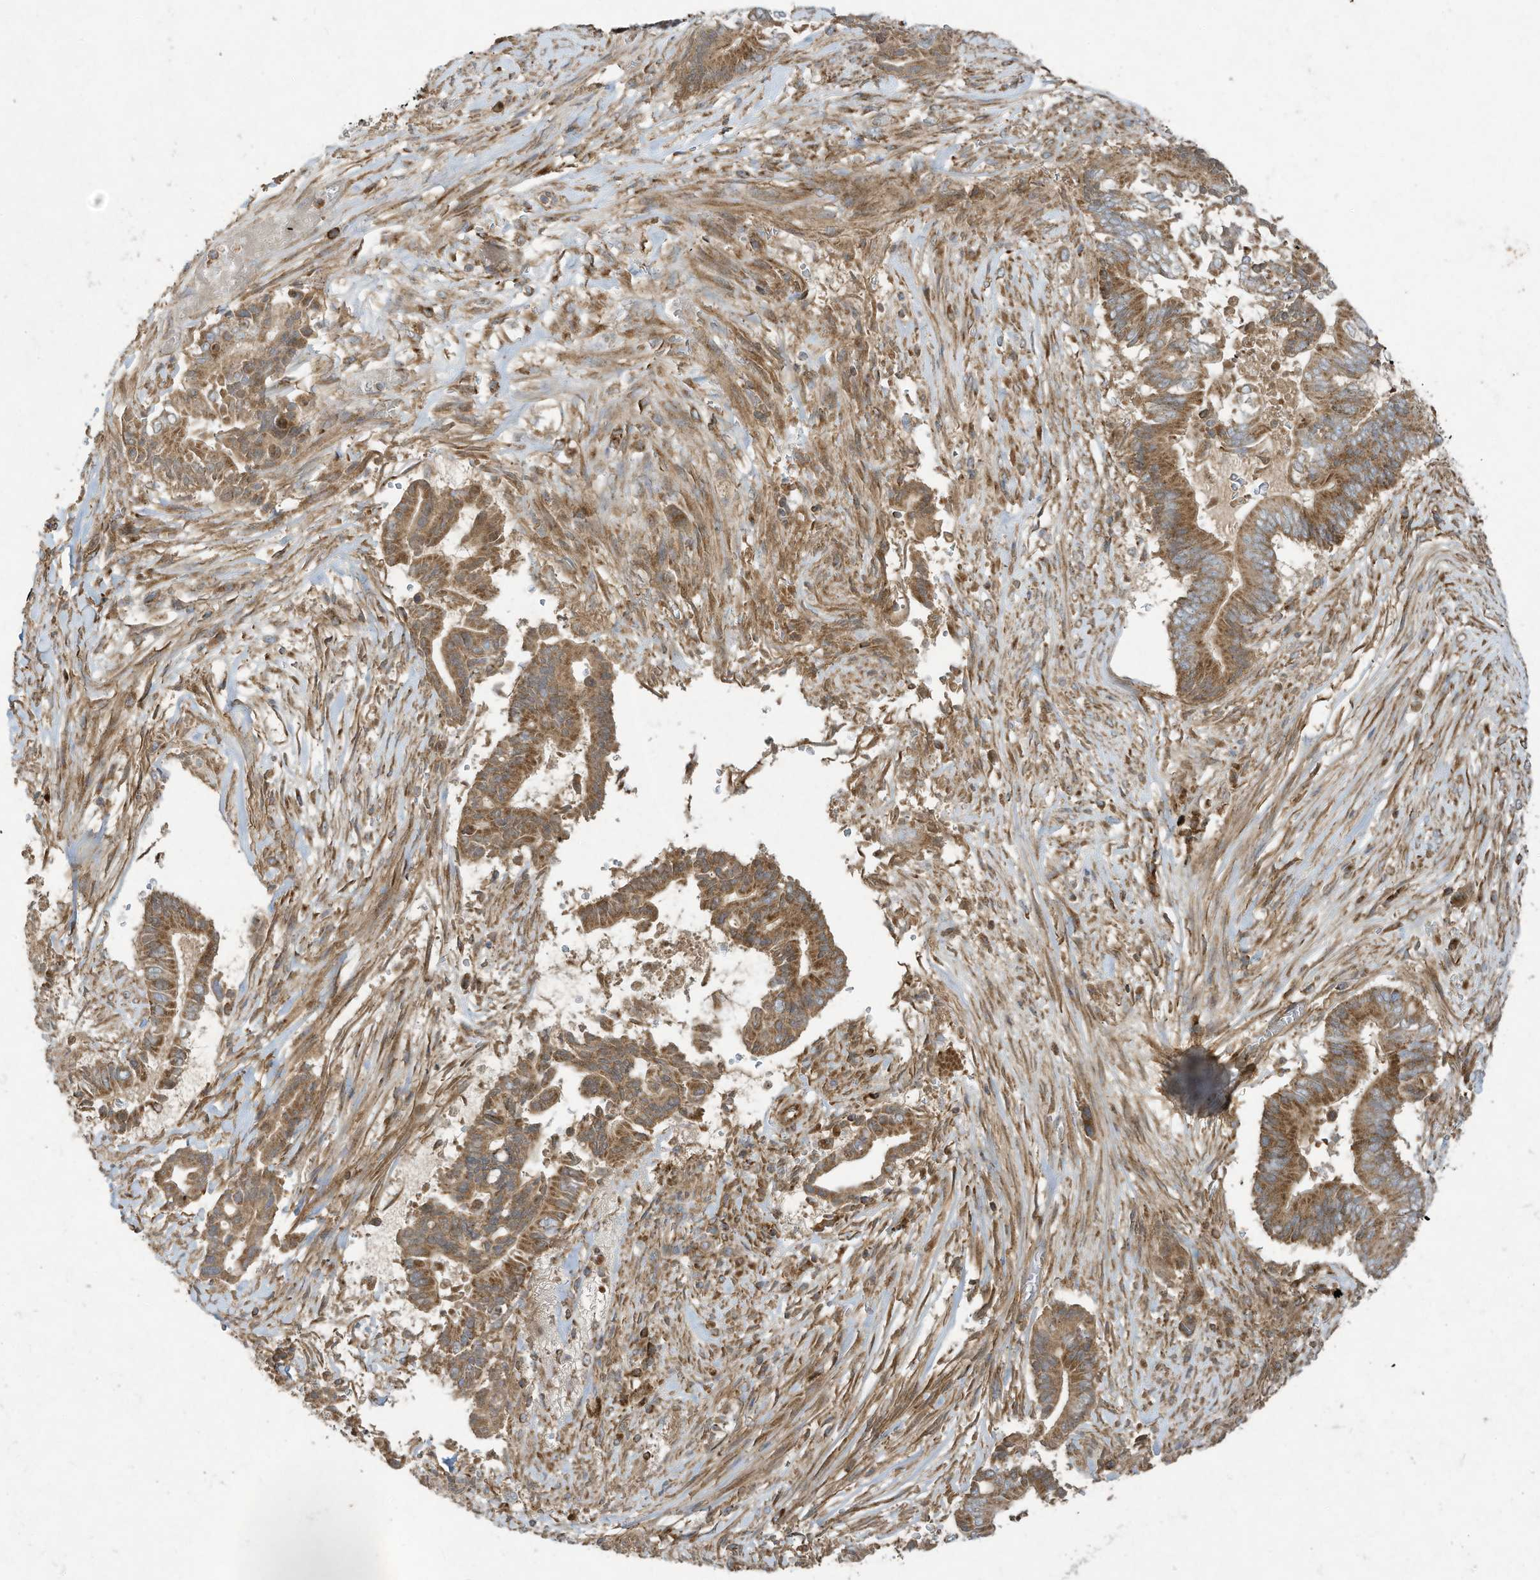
{"staining": {"intensity": "moderate", "quantity": ">75%", "location": "cytoplasmic/membranous"}, "tissue": "pancreatic cancer", "cell_type": "Tumor cells", "image_type": "cancer", "snomed": [{"axis": "morphology", "description": "Adenocarcinoma, NOS"}, {"axis": "topography", "description": "Pancreas"}], "caption": "A medium amount of moderate cytoplasmic/membranous expression is identified in about >75% of tumor cells in pancreatic cancer (adenocarcinoma) tissue.", "gene": "SYNJ2", "patient": {"sex": "male", "age": 68}}